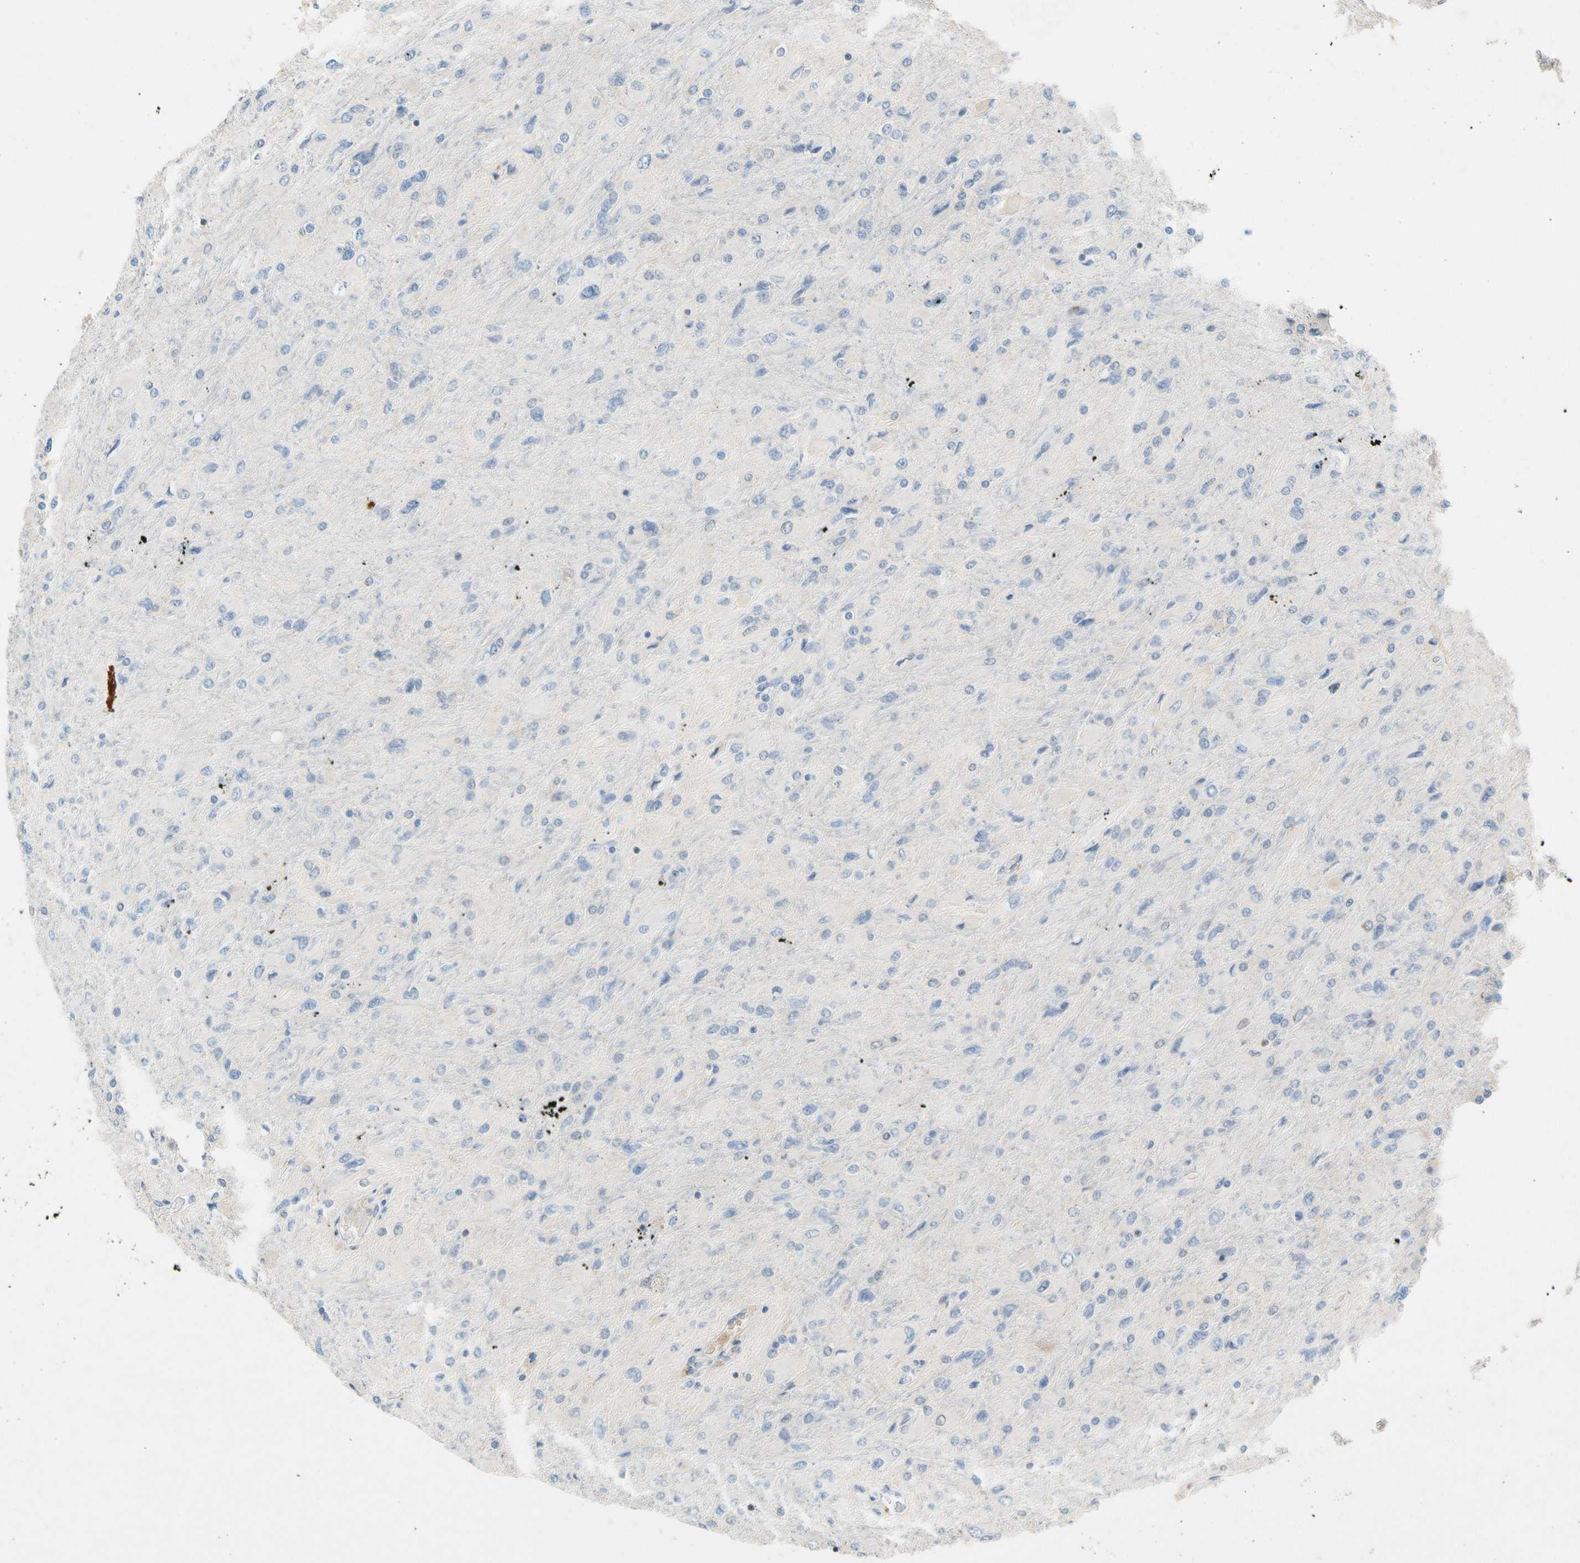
{"staining": {"intensity": "negative", "quantity": "none", "location": "none"}, "tissue": "glioma", "cell_type": "Tumor cells", "image_type": "cancer", "snomed": [{"axis": "morphology", "description": "Glioma, malignant, High grade"}, {"axis": "topography", "description": "Cerebral cortex"}], "caption": "This is an IHC micrograph of glioma. There is no positivity in tumor cells.", "gene": "SP140", "patient": {"sex": "female", "age": 36}}